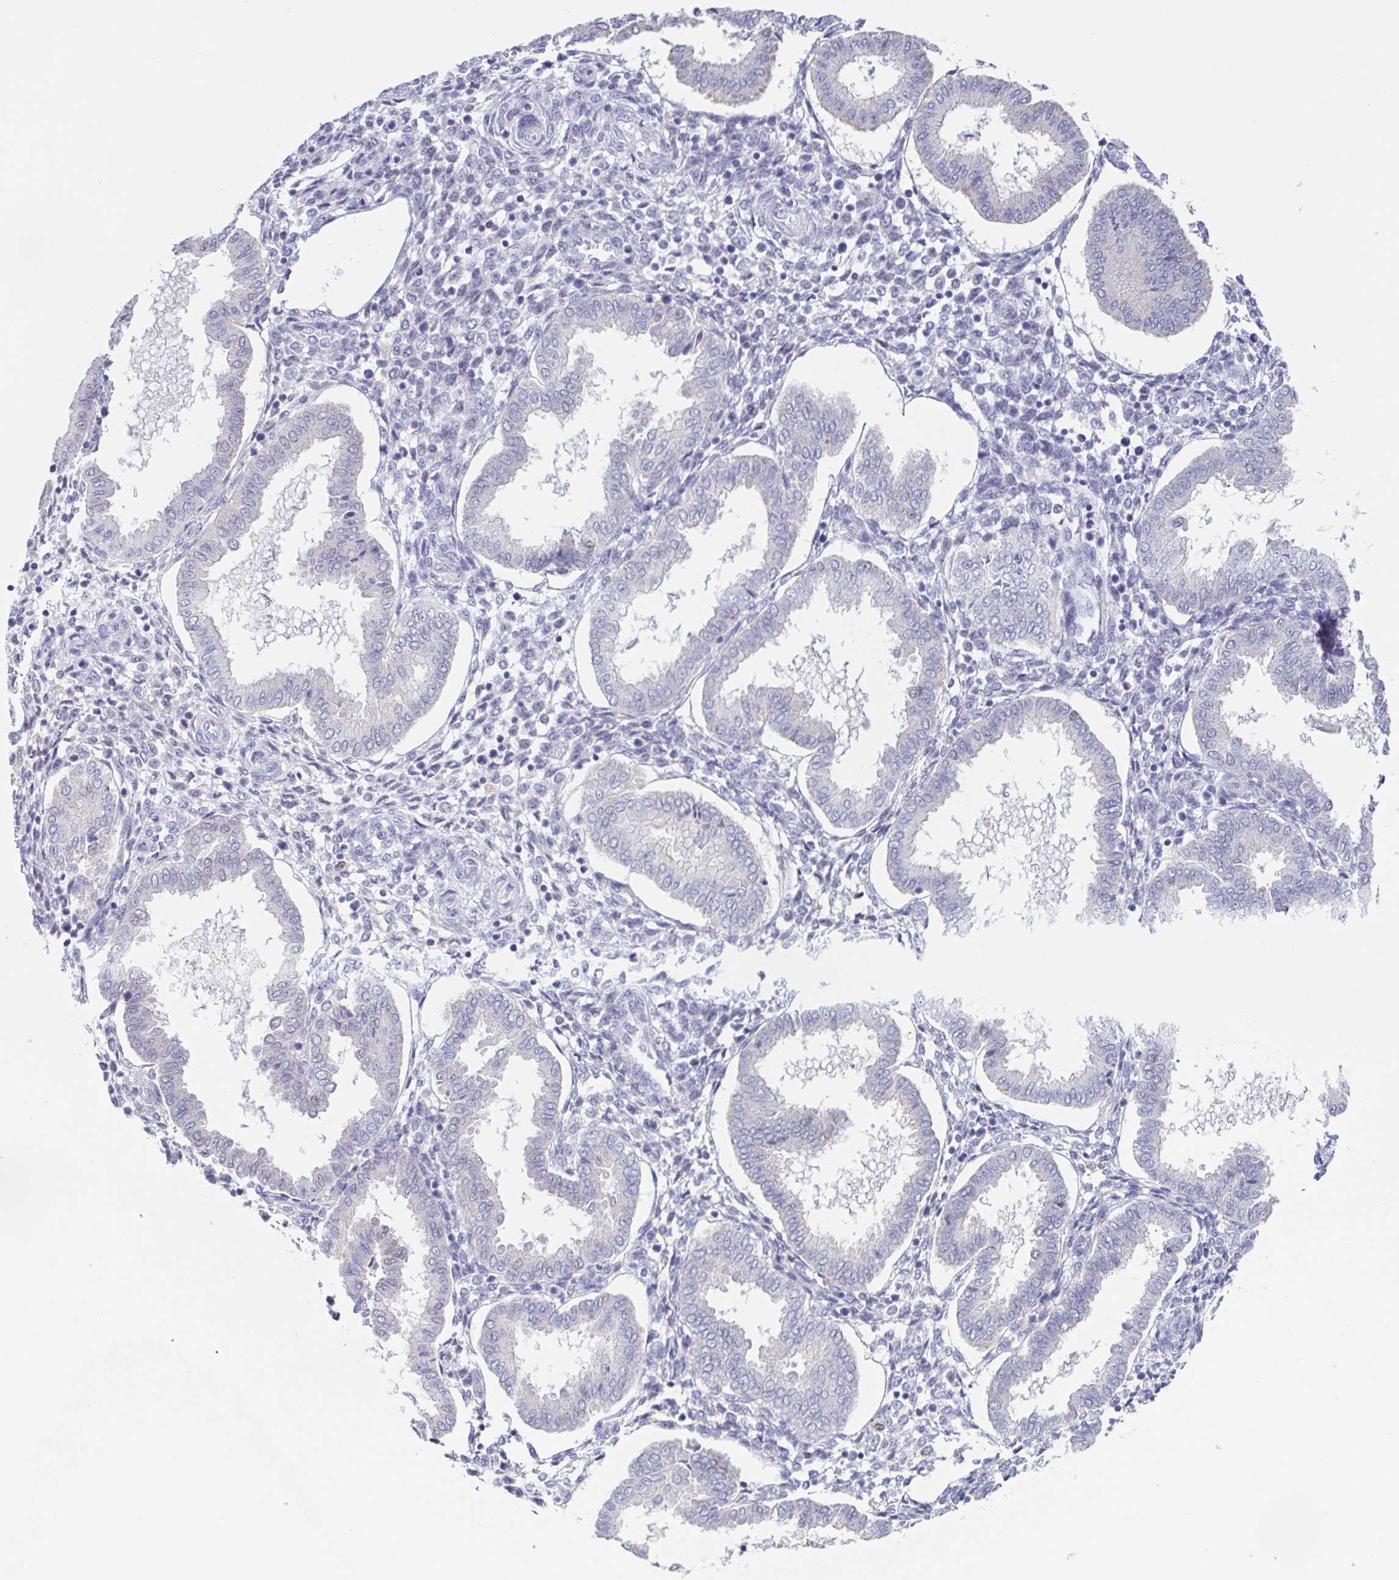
{"staining": {"intensity": "negative", "quantity": "none", "location": "none"}, "tissue": "endometrium", "cell_type": "Cells in endometrial stroma", "image_type": "normal", "snomed": [{"axis": "morphology", "description": "Normal tissue, NOS"}, {"axis": "topography", "description": "Endometrium"}], "caption": "This is an immunohistochemistry photomicrograph of unremarkable endometrium. There is no staining in cells in endometrial stroma.", "gene": "PBOV1", "patient": {"sex": "female", "age": 24}}